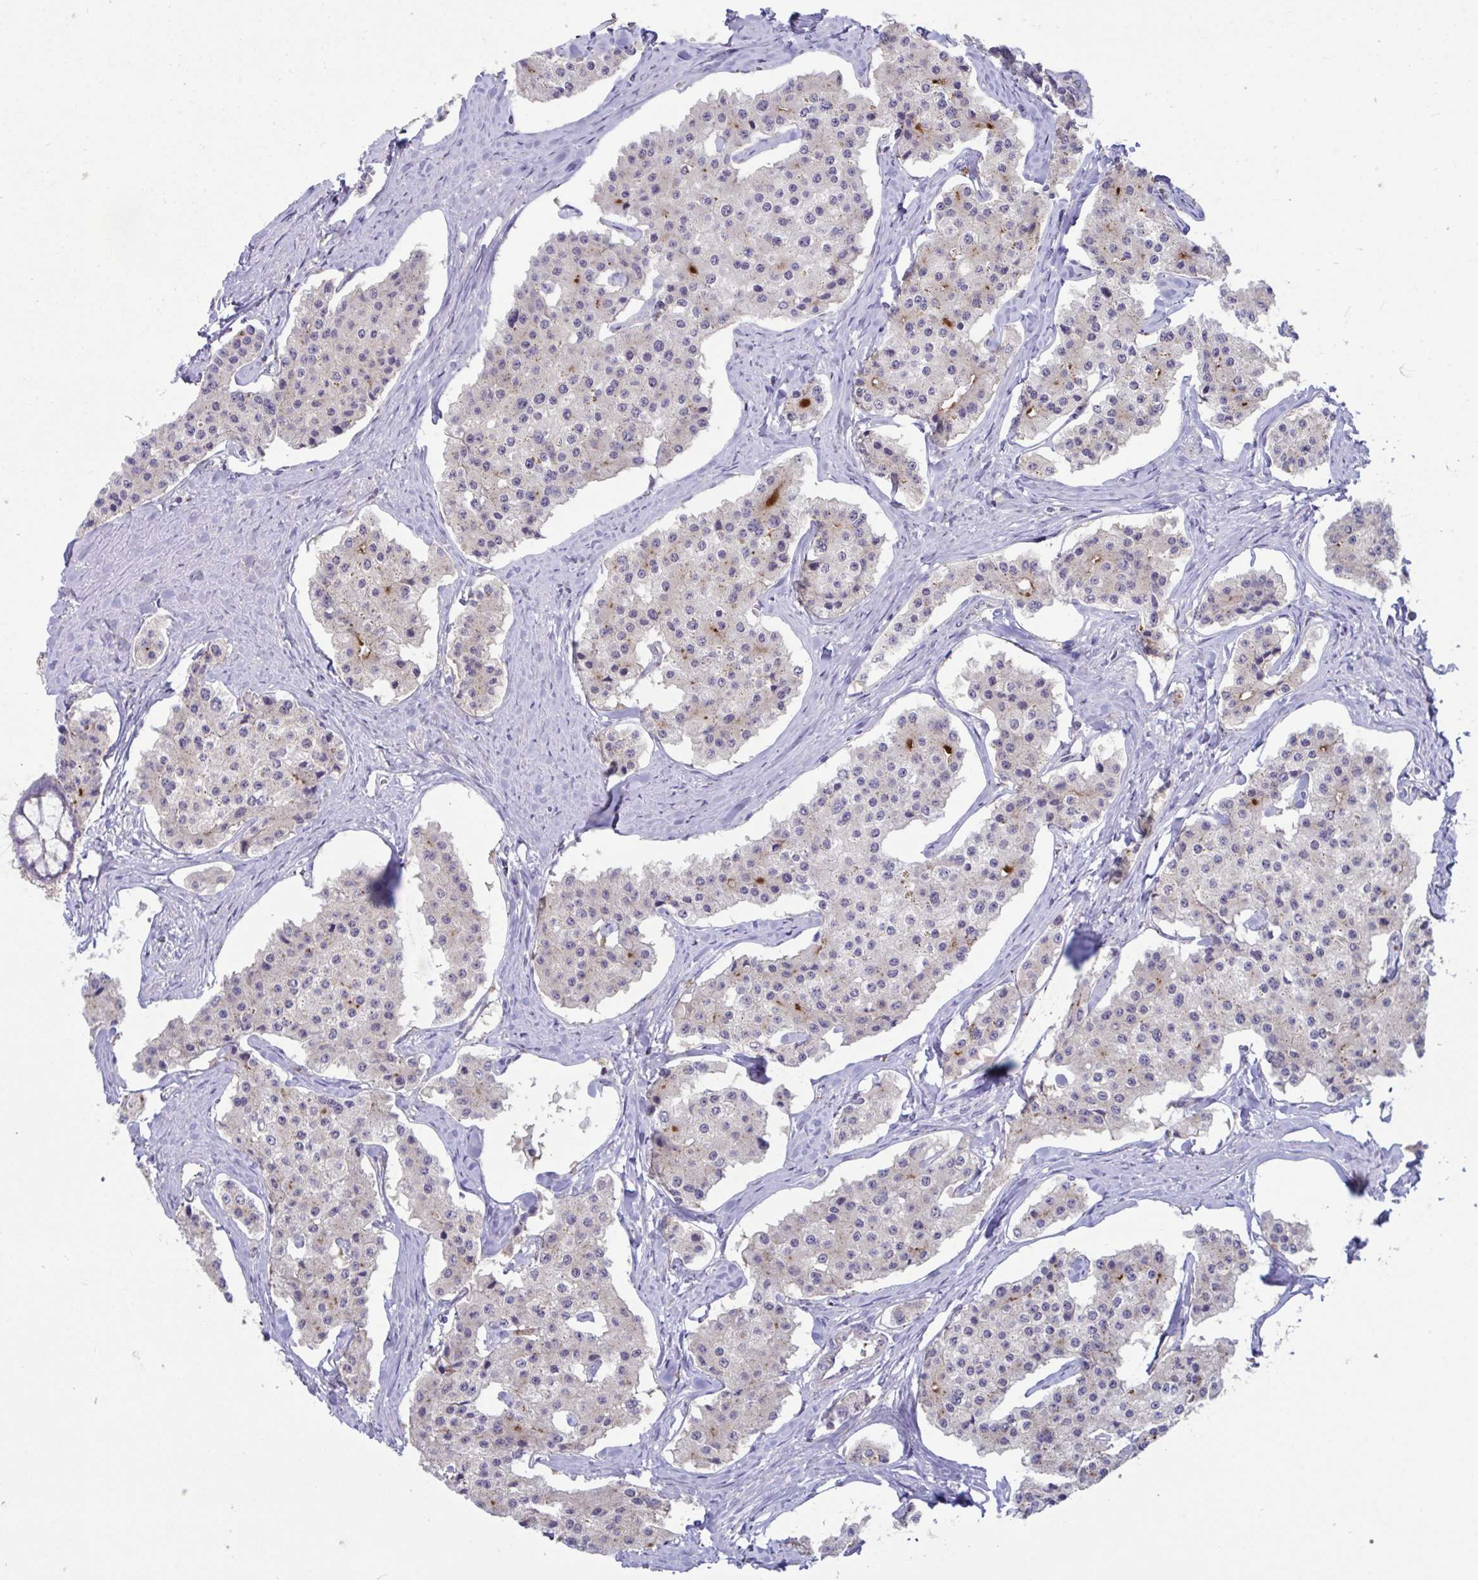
{"staining": {"intensity": "moderate", "quantity": "<25%", "location": "cytoplasmic/membranous"}, "tissue": "carcinoid", "cell_type": "Tumor cells", "image_type": "cancer", "snomed": [{"axis": "morphology", "description": "Carcinoid, malignant, NOS"}, {"axis": "topography", "description": "Small intestine"}], "caption": "Protein staining reveals moderate cytoplasmic/membranous positivity in about <25% of tumor cells in carcinoid.", "gene": "IST1", "patient": {"sex": "female", "age": 65}}